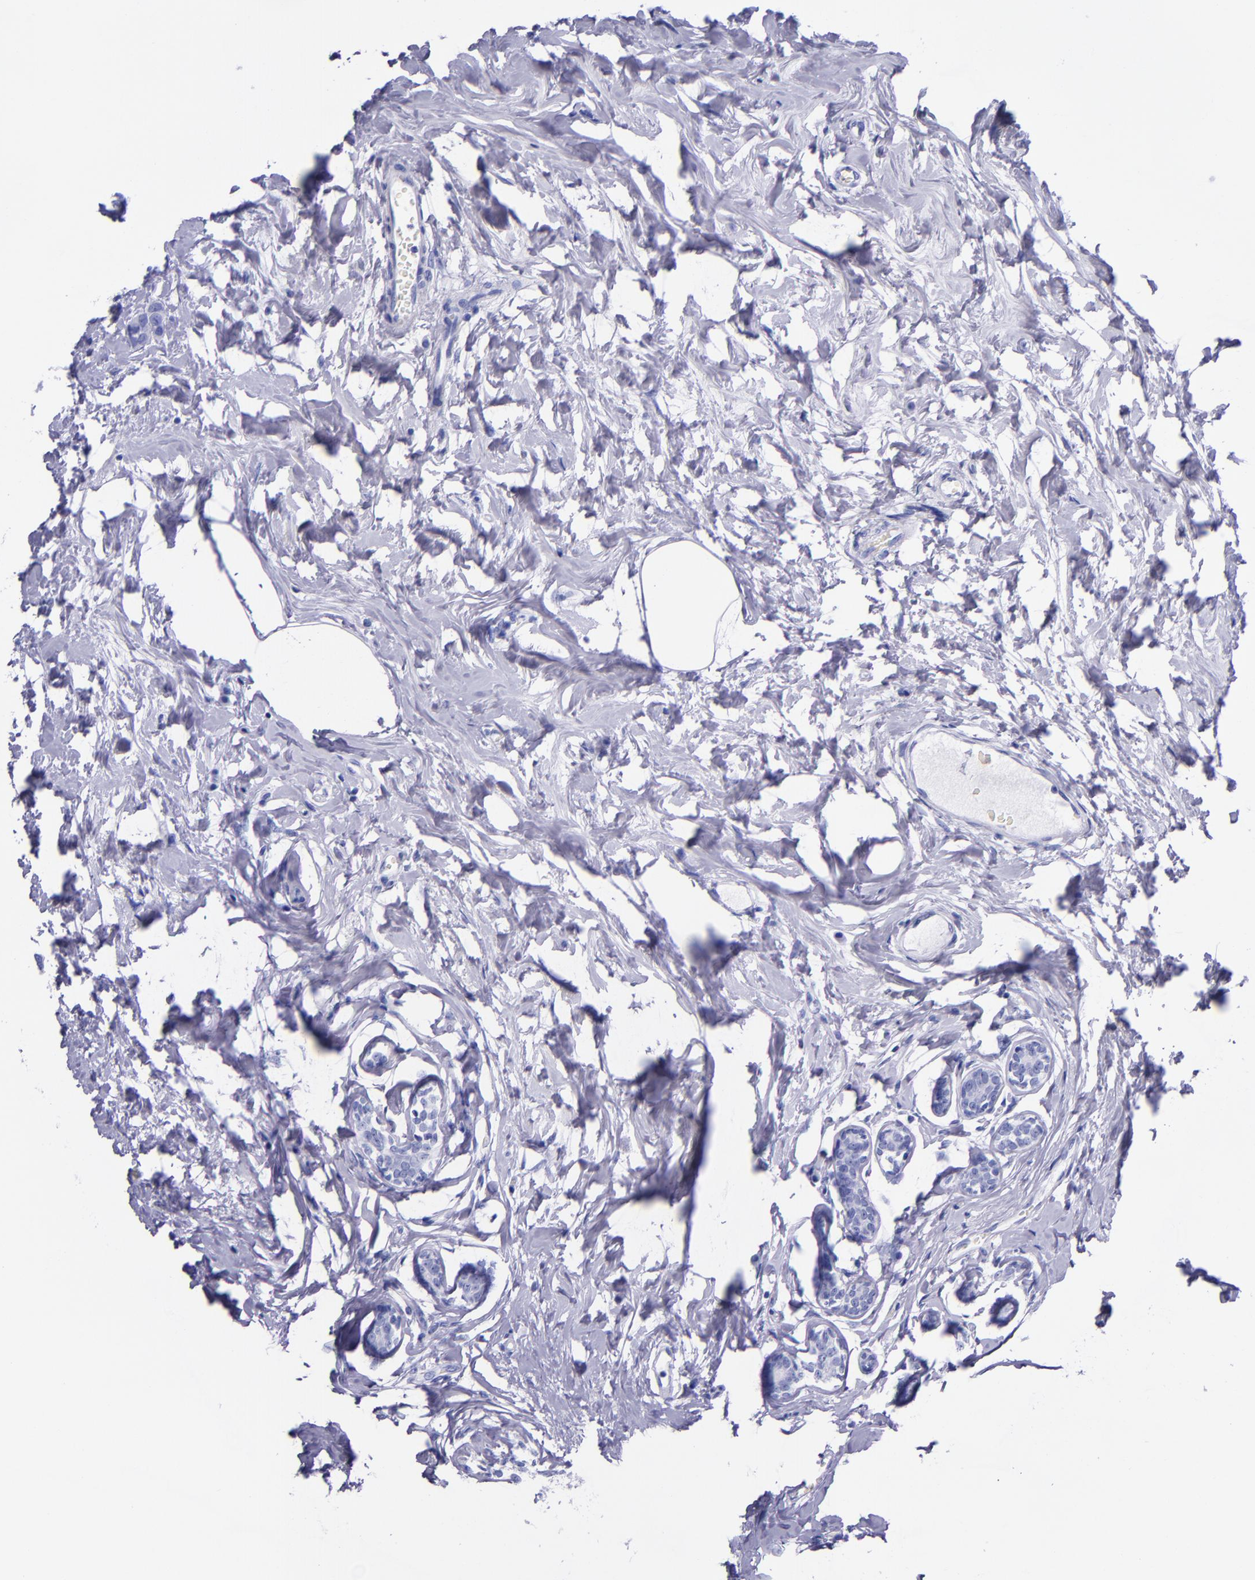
{"staining": {"intensity": "negative", "quantity": "none", "location": "none"}, "tissue": "breast cancer", "cell_type": "Tumor cells", "image_type": "cancer", "snomed": [{"axis": "morphology", "description": "Normal tissue, NOS"}, {"axis": "morphology", "description": "Duct carcinoma"}, {"axis": "topography", "description": "Breast"}], "caption": "Tumor cells are negative for protein expression in human breast cancer (intraductal carcinoma). (DAB (3,3'-diaminobenzidine) immunohistochemistry, high magnification).", "gene": "MBP", "patient": {"sex": "female", "age": 50}}